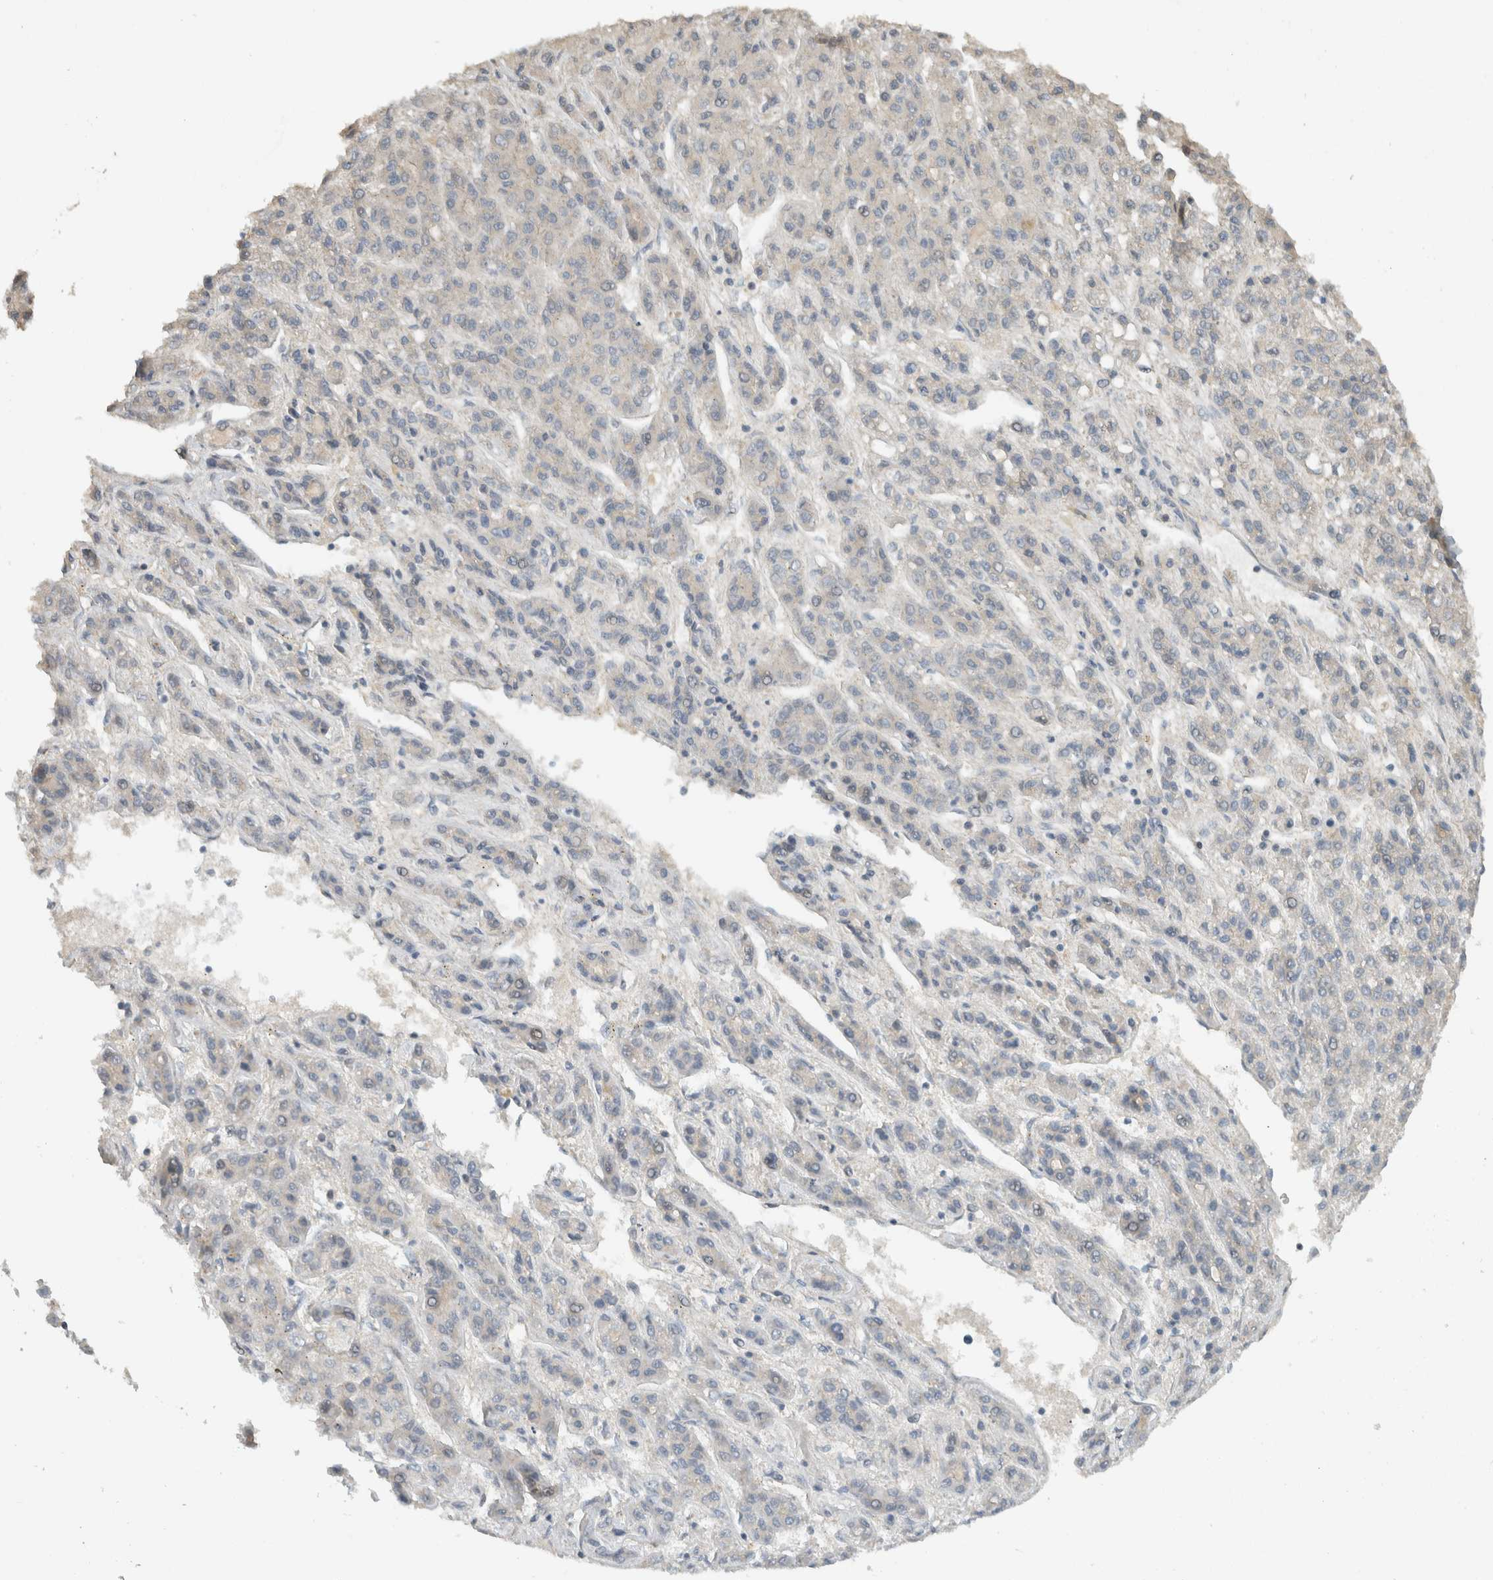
{"staining": {"intensity": "negative", "quantity": "none", "location": "none"}, "tissue": "liver cancer", "cell_type": "Tumor cells", "image_type": "cancer", "snomed": [{"axis": "morphology", "description": "Carcinoma, Hepatocellular, NOS"}, {"axis": "topography", "description": "Liver"}], "caption": "Liver hepatocellular carcinoma was stained to show a protein in brown. There is no significant expression in tumor cells.", "gene": "ERCC6L2", "patient": {"sex": "male", "age": 70}}